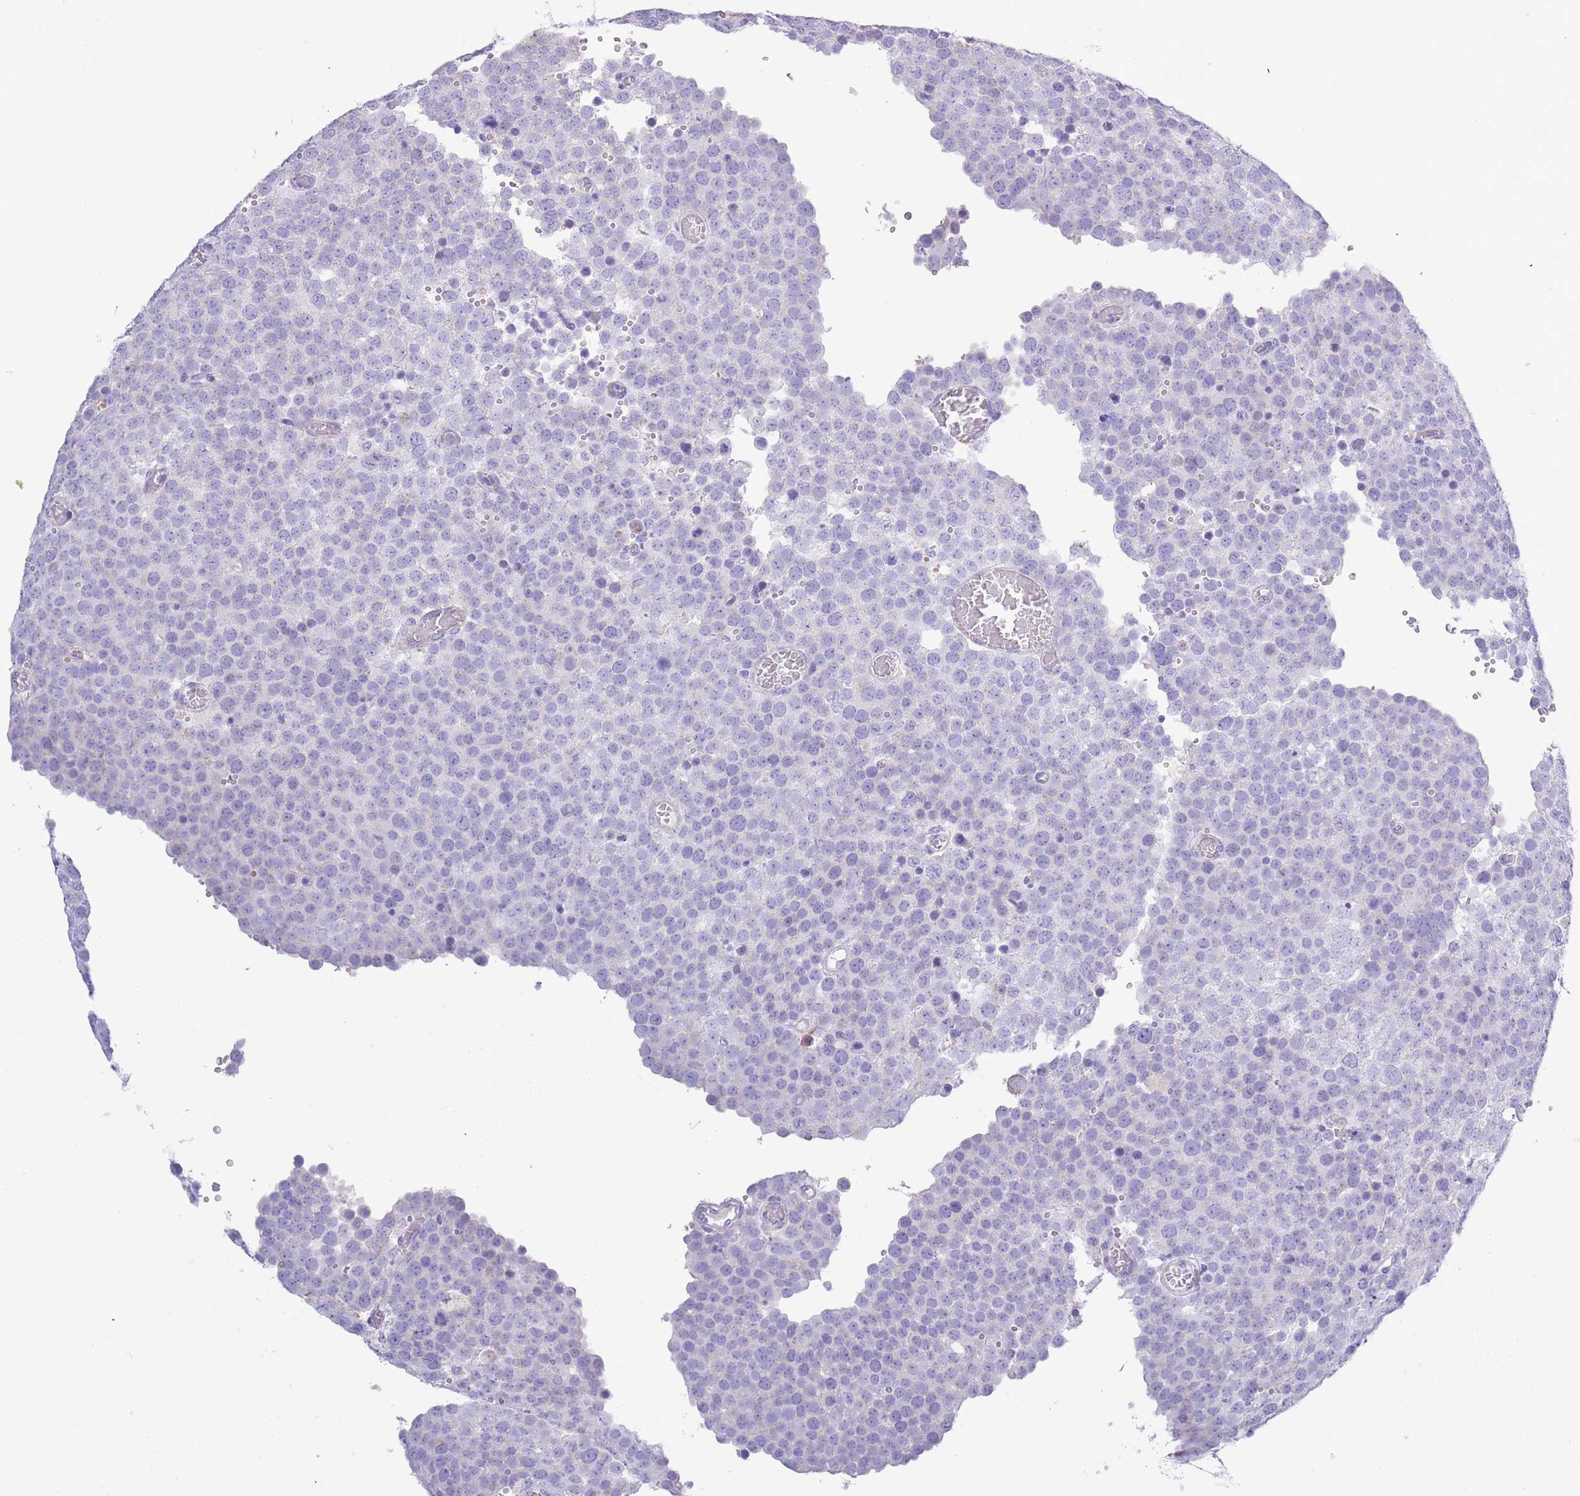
{"staining": {"intensity": "negative", "quantity": "none", "location": "none"}, "tissue": "testis cancer", "cell_type": "Tumor cells", "image_type": "cancer", "snomed": [{"axis": "morphology", "description": "Normal tissue, NOS"}, {"axis": "morphology", "description": "Seminoma, NOS"}, {"axis": "topography", "description": "Testis"}], "caption": "A histopathology image of human testis cancer is negative for staining in tumor cells. The staining is performed using DAB brown chromogen with nuclei counter-stained in using hematoxylin.", "gene": "ACR", "patient": {"sex": "male", "age": 71}}